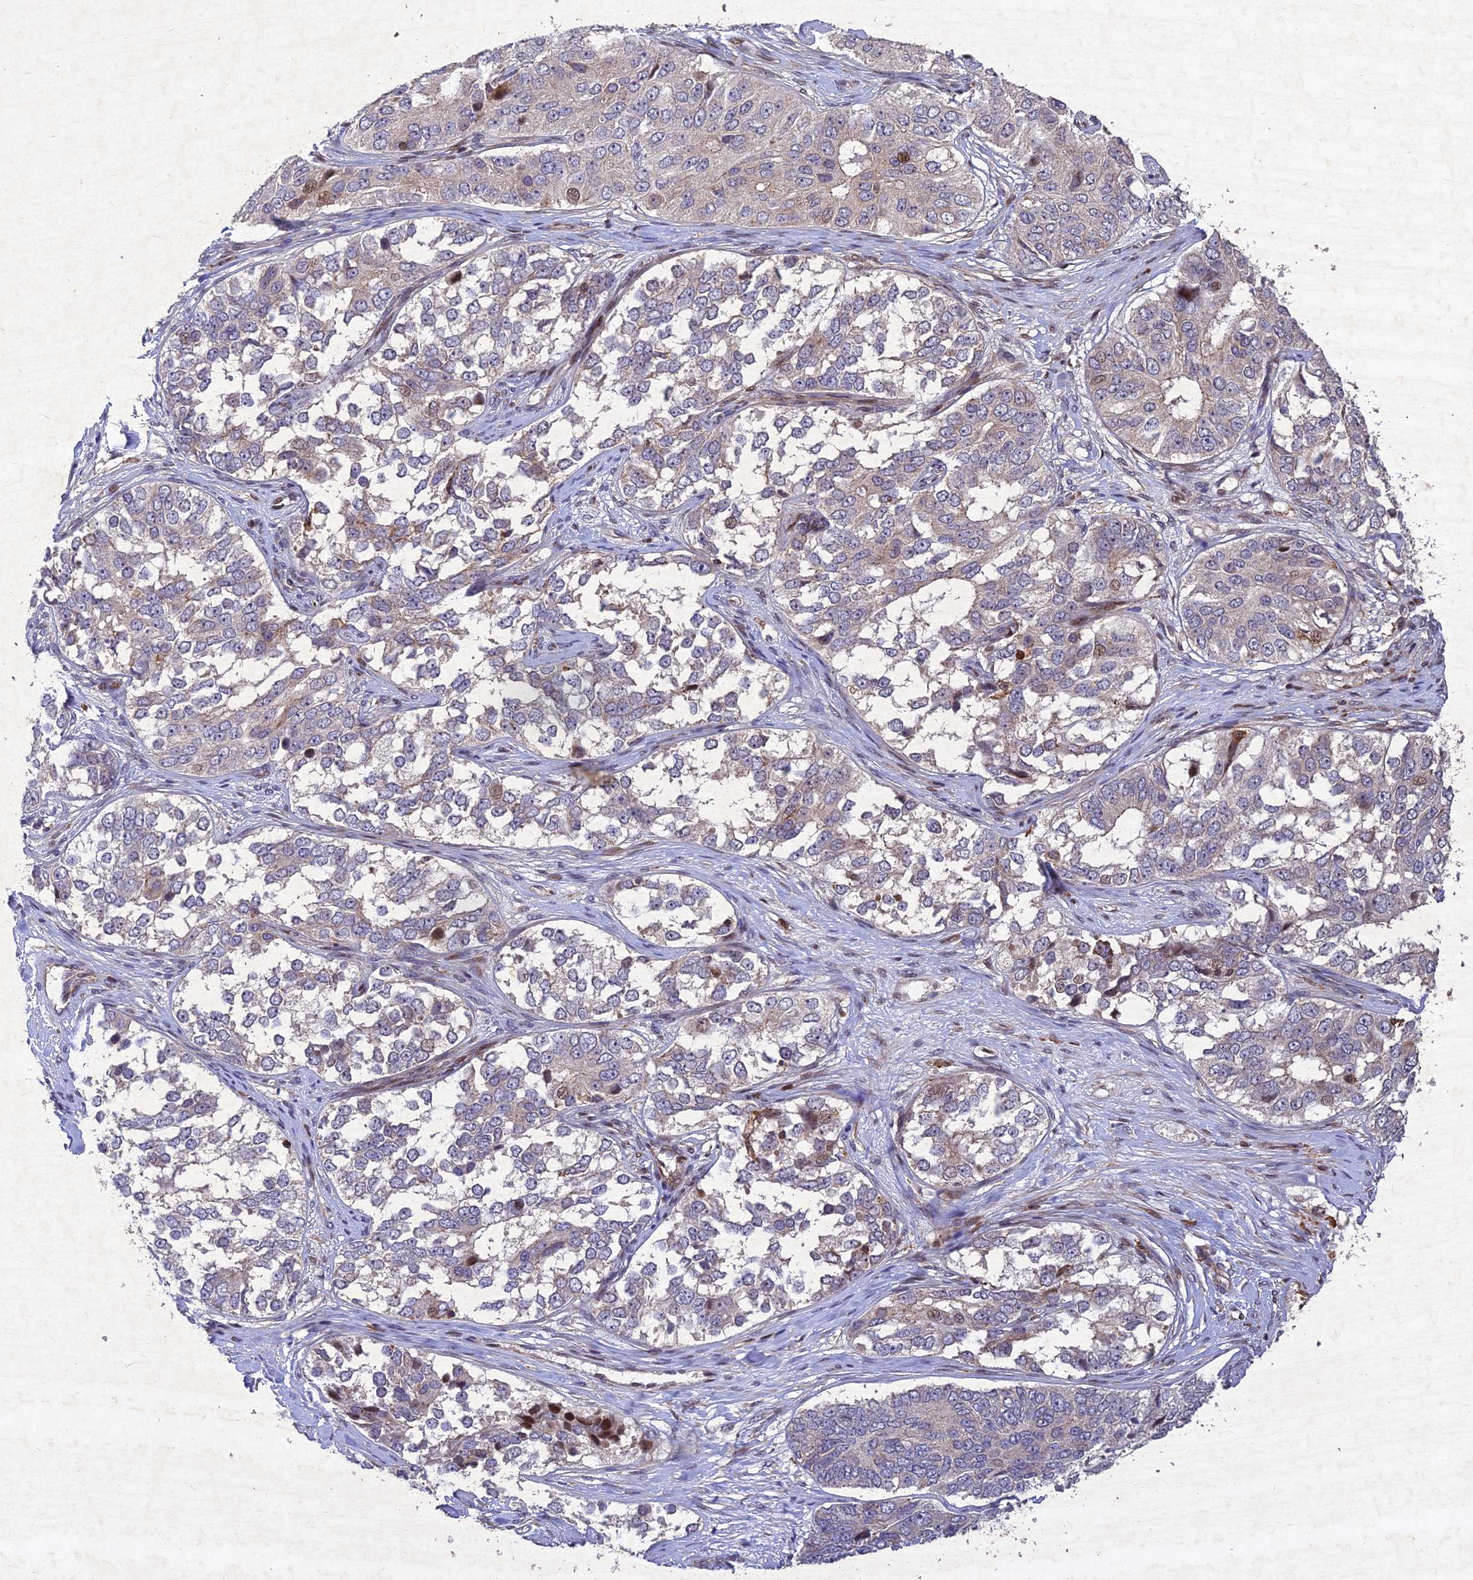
{"staining": {"intensity": "moderate", "quantity": "<25%", "location": "nuclear"}, "tissue": "ovarian cancer", "cell_type": "Tumor cells", "image_type": "cancer", "snomed": [{"axis": "morphology", "description": "Carcinoma, endometroid"}, {"axis": "topography", "description": "Ovary"}], "caption": "Immunohistochemical staining of ovarian endometroid carcinoma displays moderate nuclear protein staining in about <25% of tumor cells.", "gene": "RELCH", "patient": {"sex": "female", "age": 51}}